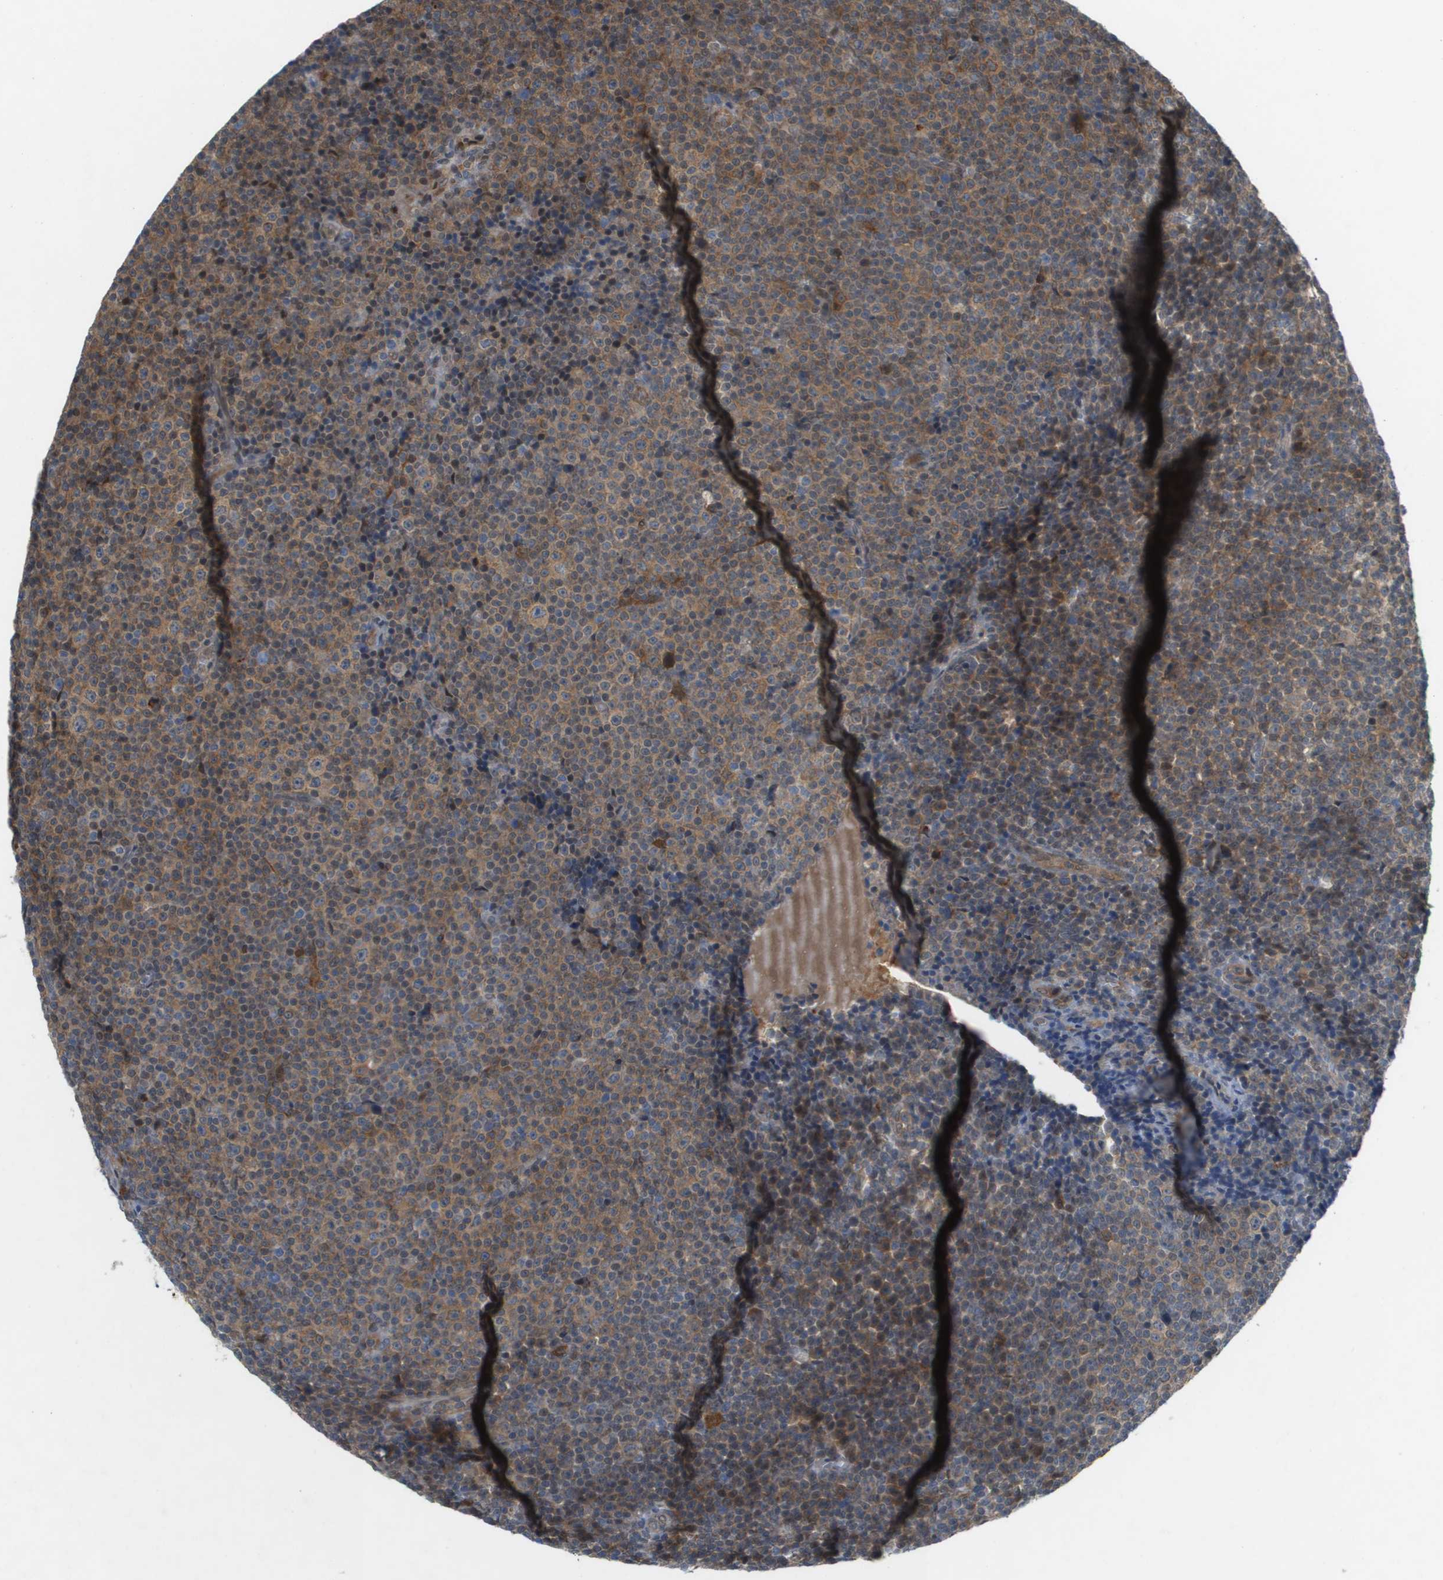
{"staining": {"intensity": "moderate", "quantity": ">75%", "location": "cytoplasmic/membranous"}, "tissue": "lymphoma", "cell_type": "Tumor cells", "image_type": "cancer", "snomed": [{"axis": "morphology", "description": "Malignant lymphoma, non-Hodgkin's type, Low grade"}, {"axis": "topography", "description": "Lymph node"}], "caption": "DAB (3,3'-diaminobenzidine) immunohistochemical staining of lymphoma displays moderate cytoplasmic/membranous protein expression in approximately >75% of tumor cells.", "gene": "PALD1", "patient": {"sex": "female", "age": 67}}